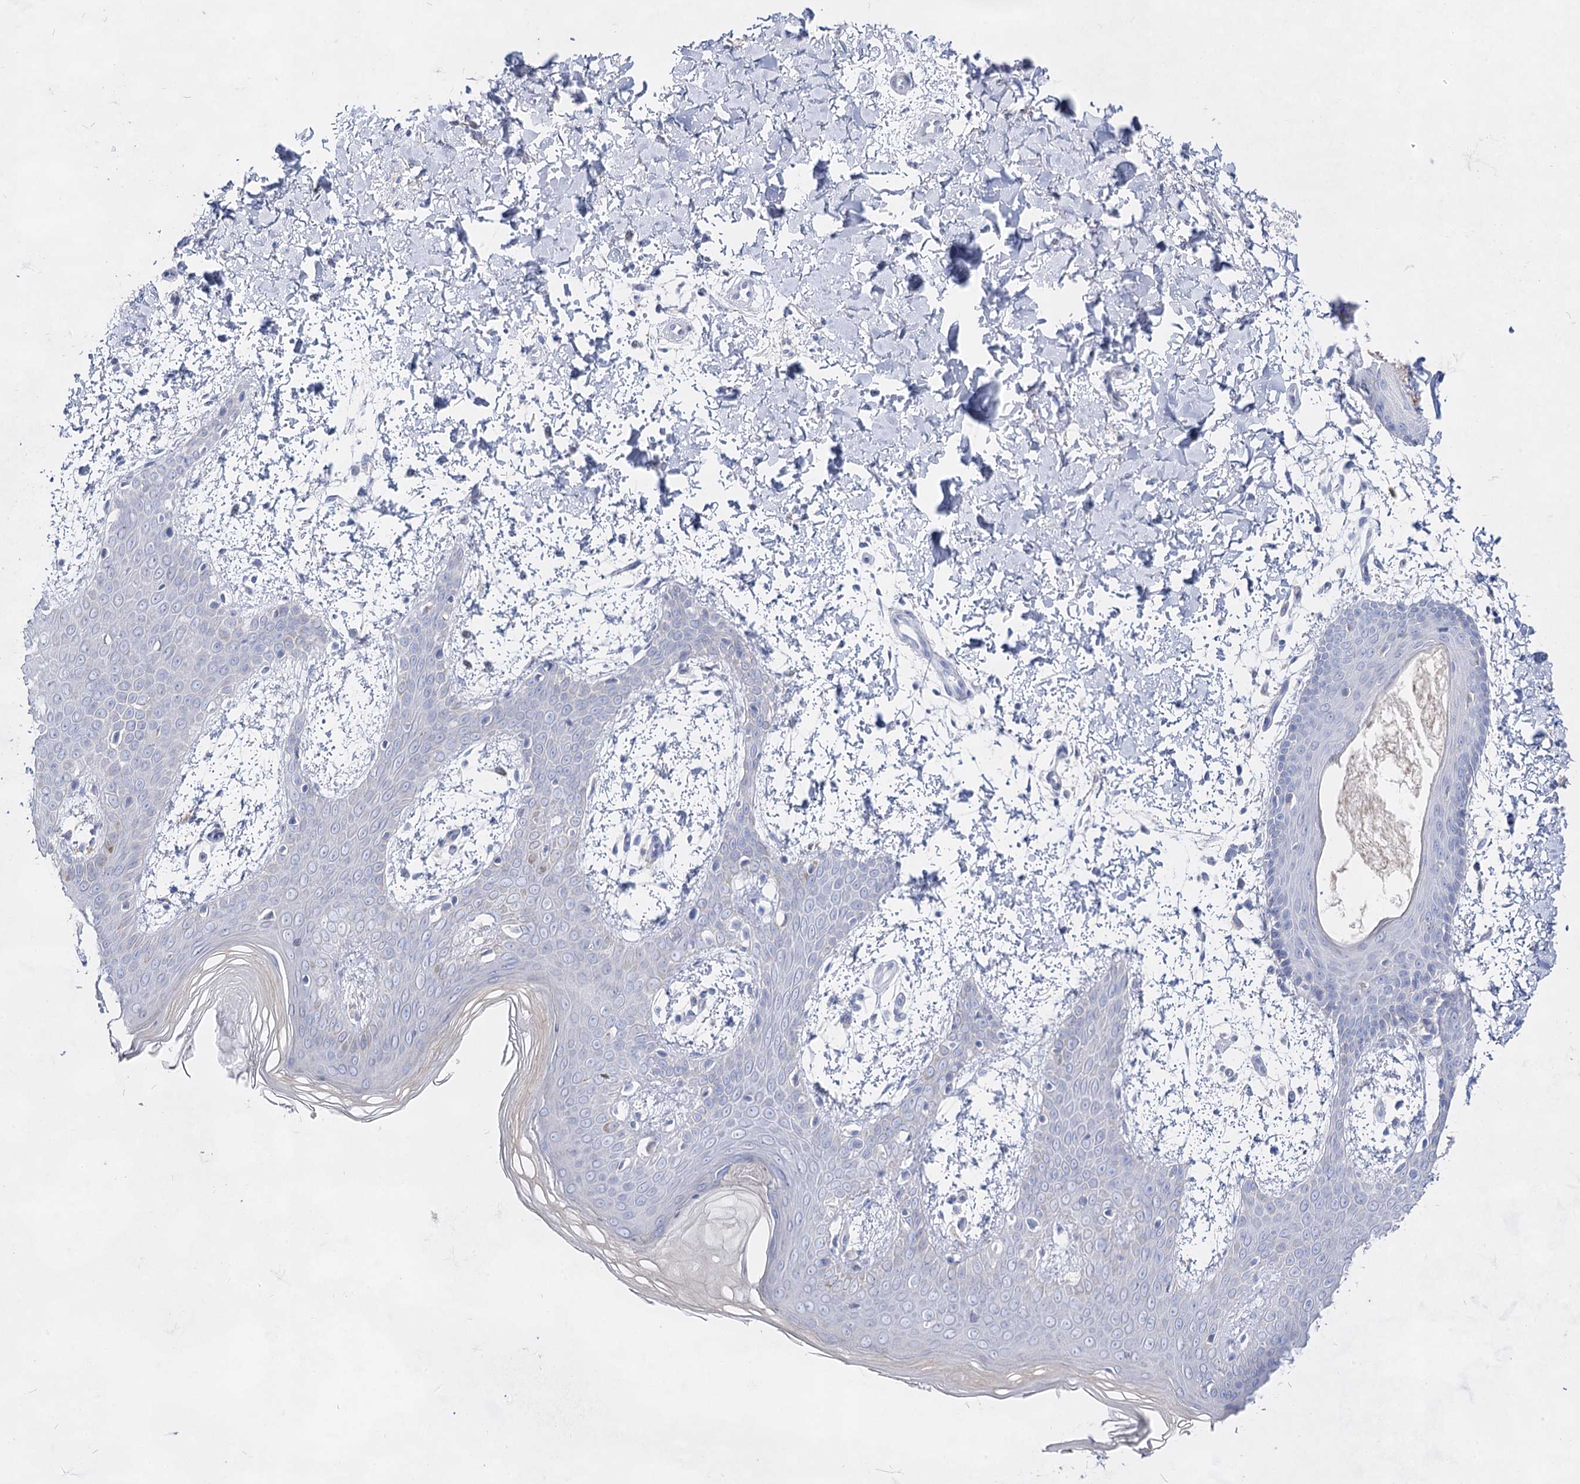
{"staining": {"intensity": "negative", "quantity": "none", "location": "none"}, "tissue": "skin", "cell_type": "Fibroblasts", "image_type": "normal", "snomed": [{"axis": "morphology", "description": "Normal tissue, NOS"}, {"axis": "topography", "description": "Skin"}], "caption": "A high-resolution micrograph shows IHC staining of unremarkable skin, which reveals no significant expression in fibroblasts. Nuclei are stained in blue.", "gene": "ACRV1", "patient": {"sex": "male", "age": 36}}